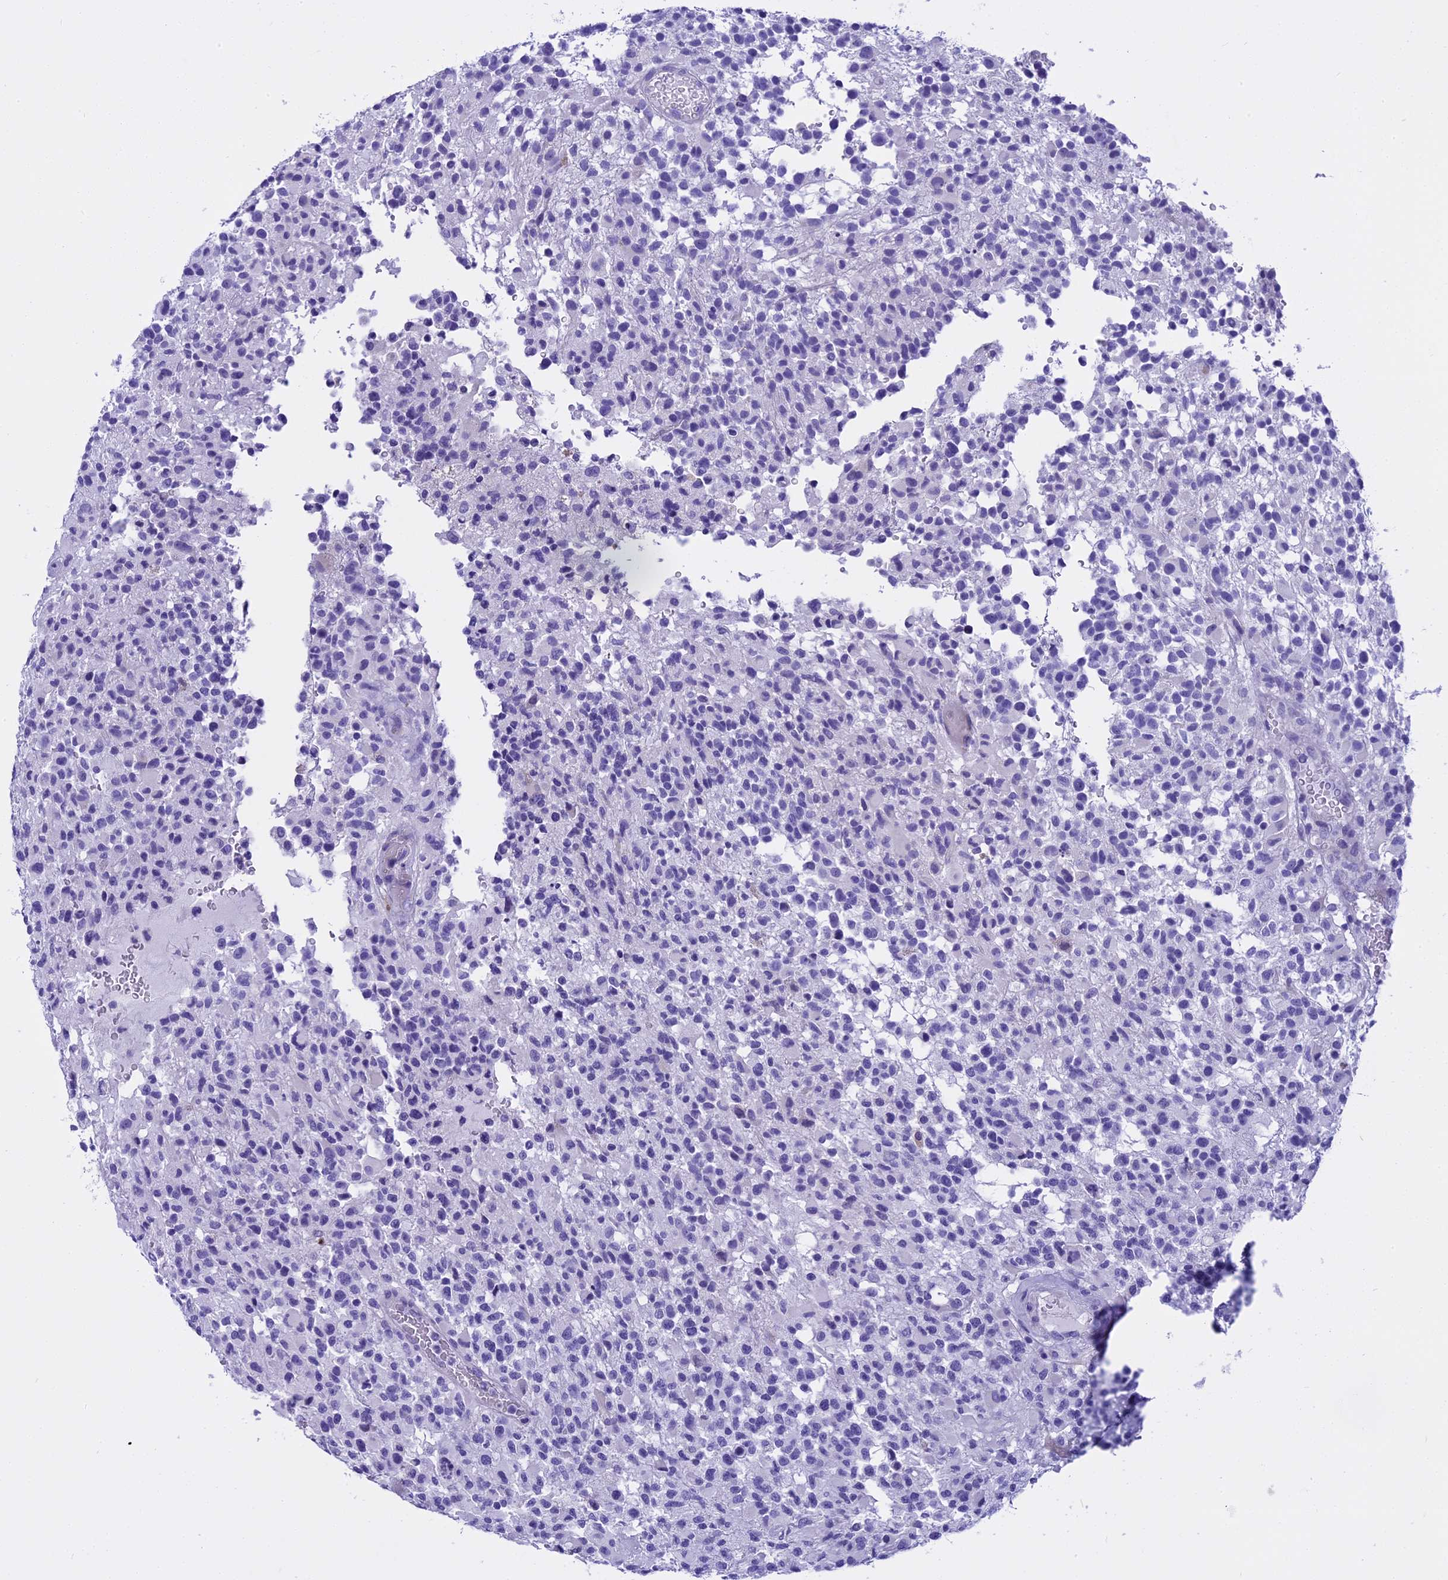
{"staining": {"intensity": "negative", "quantity": "none", "location": "none"}, "tissue": "glioma", "cell_type": "Tumor cells", "image_type": "cancer", "snomed": [{"axis": "morphology", "description": "Glioma, malignant, High grade"}, {"axis": "morphology", "description": "Glioblastoma, NOS"}, {"axis": "topography", "description": "Brain"}], "caption": "IHC image of neoplastic tissue: malignant glioma (high-grade) stained with DAB (3,3'-diaminobenzidine) demonstrates no significant protein expression in tumor cells.", "gene": "KCTD14", "patient": {"sex": "male", "age": 60}}